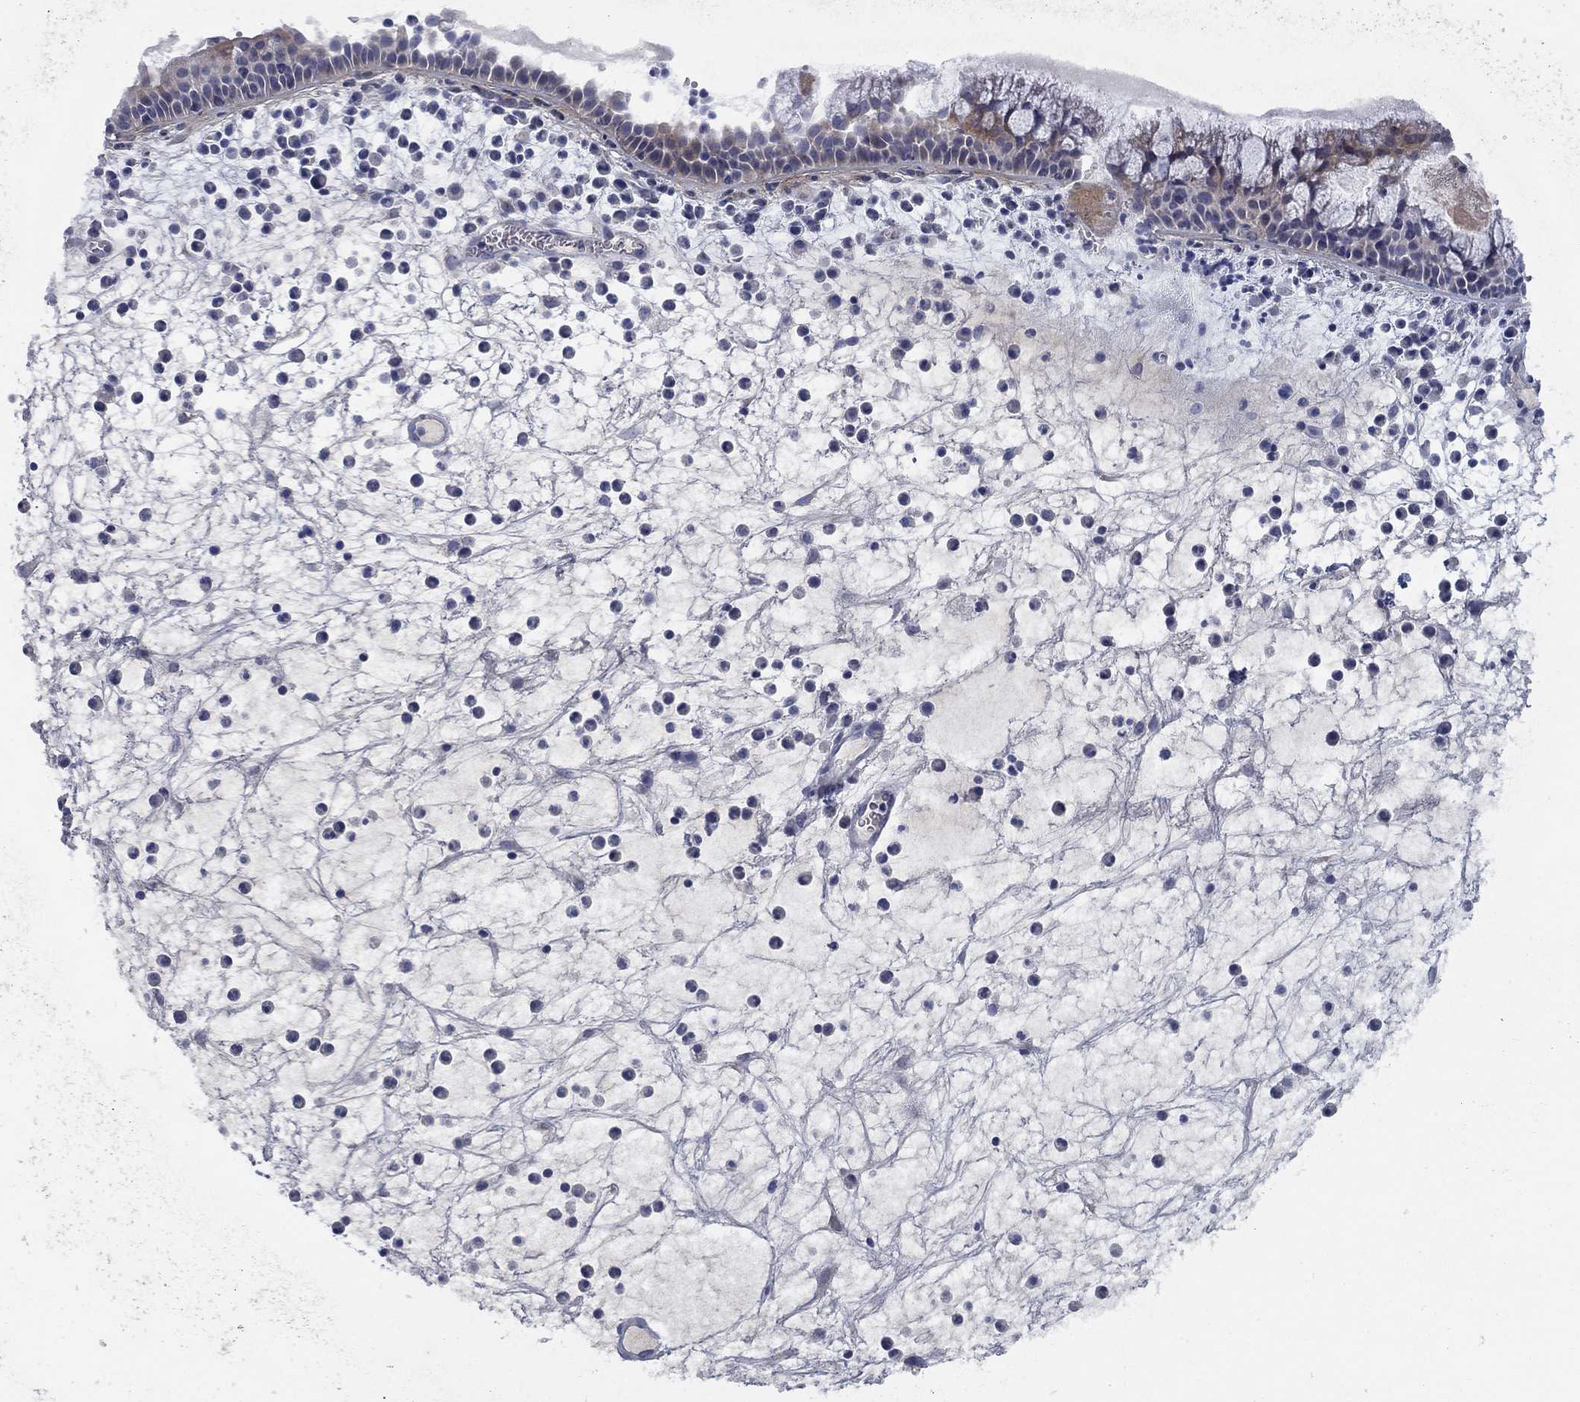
{"staining": {"intensity": "moderate", "quantity": "25%-75%", "location": "cytoplasmic/membranous"}, "tissue": "nasopharynx", "cell_type": "Respiratory epithelial cells", "image_type": "normal", "snomed": [{"axis": "morphology", "description": "Normal tissue, NOS"}, {"axis": "topography", "description": "Nasopharynx"}], "caption": "Immunohistochemistry of normal human nasopharynx shows medium levels of moderate cytoplasmic/membranous expression in about 25%-75% of respiratory epithelial cells.", "gene": "TMEM249", "patient": {"sex": "female", "age": 73}}